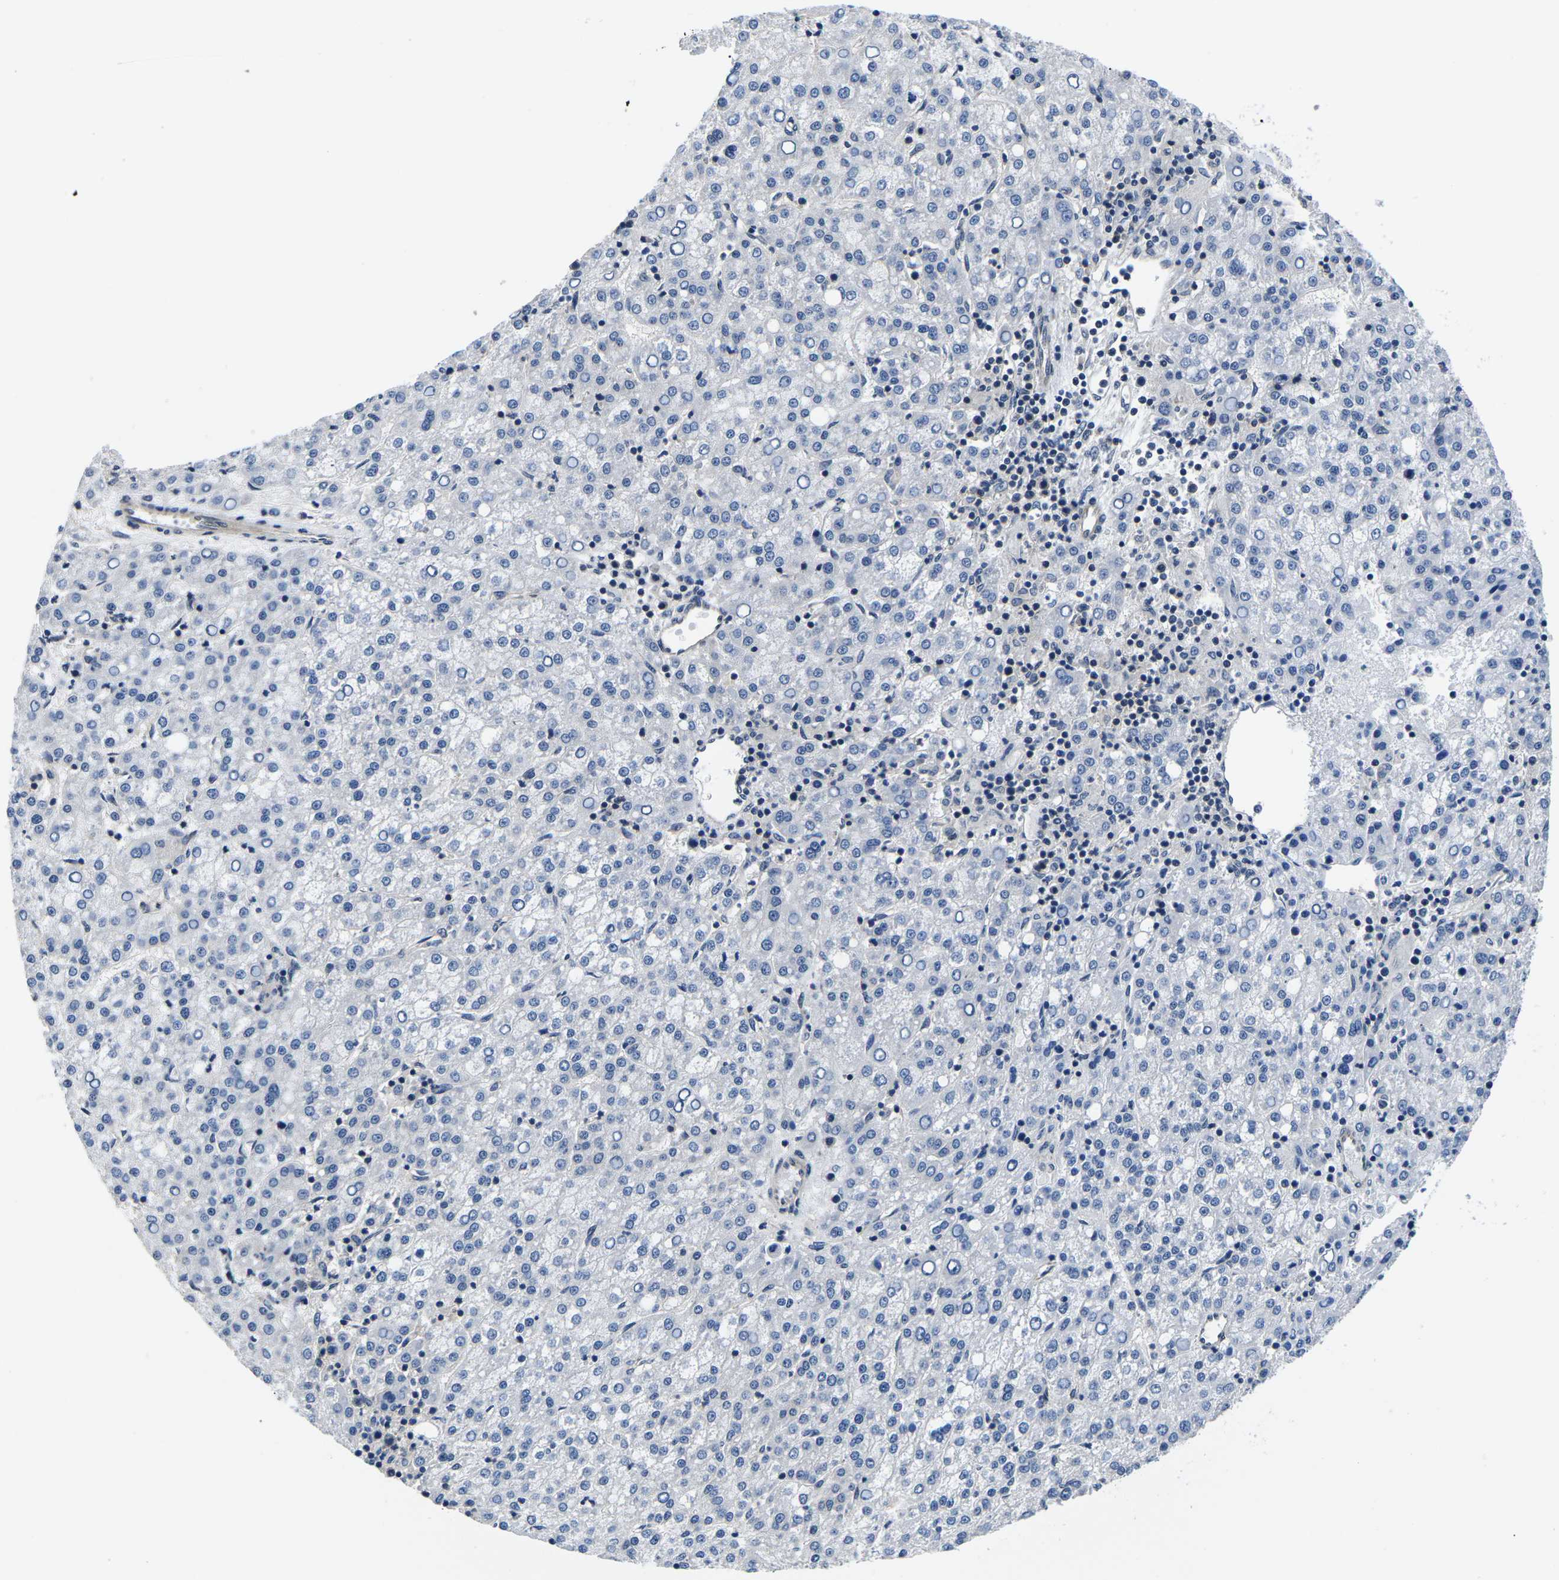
{"staining": {"intensity": "negative", "quantity": "none", "location": "none"}, "tissue": "liver cancer", "cell_type": "Tumor cells", "image_type": "cancer", "snomed": [{"axis": "morphology", "description": "Carcinoma, Hepatocellular, NOS"}, {"axis": "topography", "description": "Liver"}], "caption": "Immunohistochemical staining of human liver hepatocellular carcinoma displays no significant expression in tumor cells.", "gene": "GSK3B", "patient": {"sex": "female", "age": 58}}